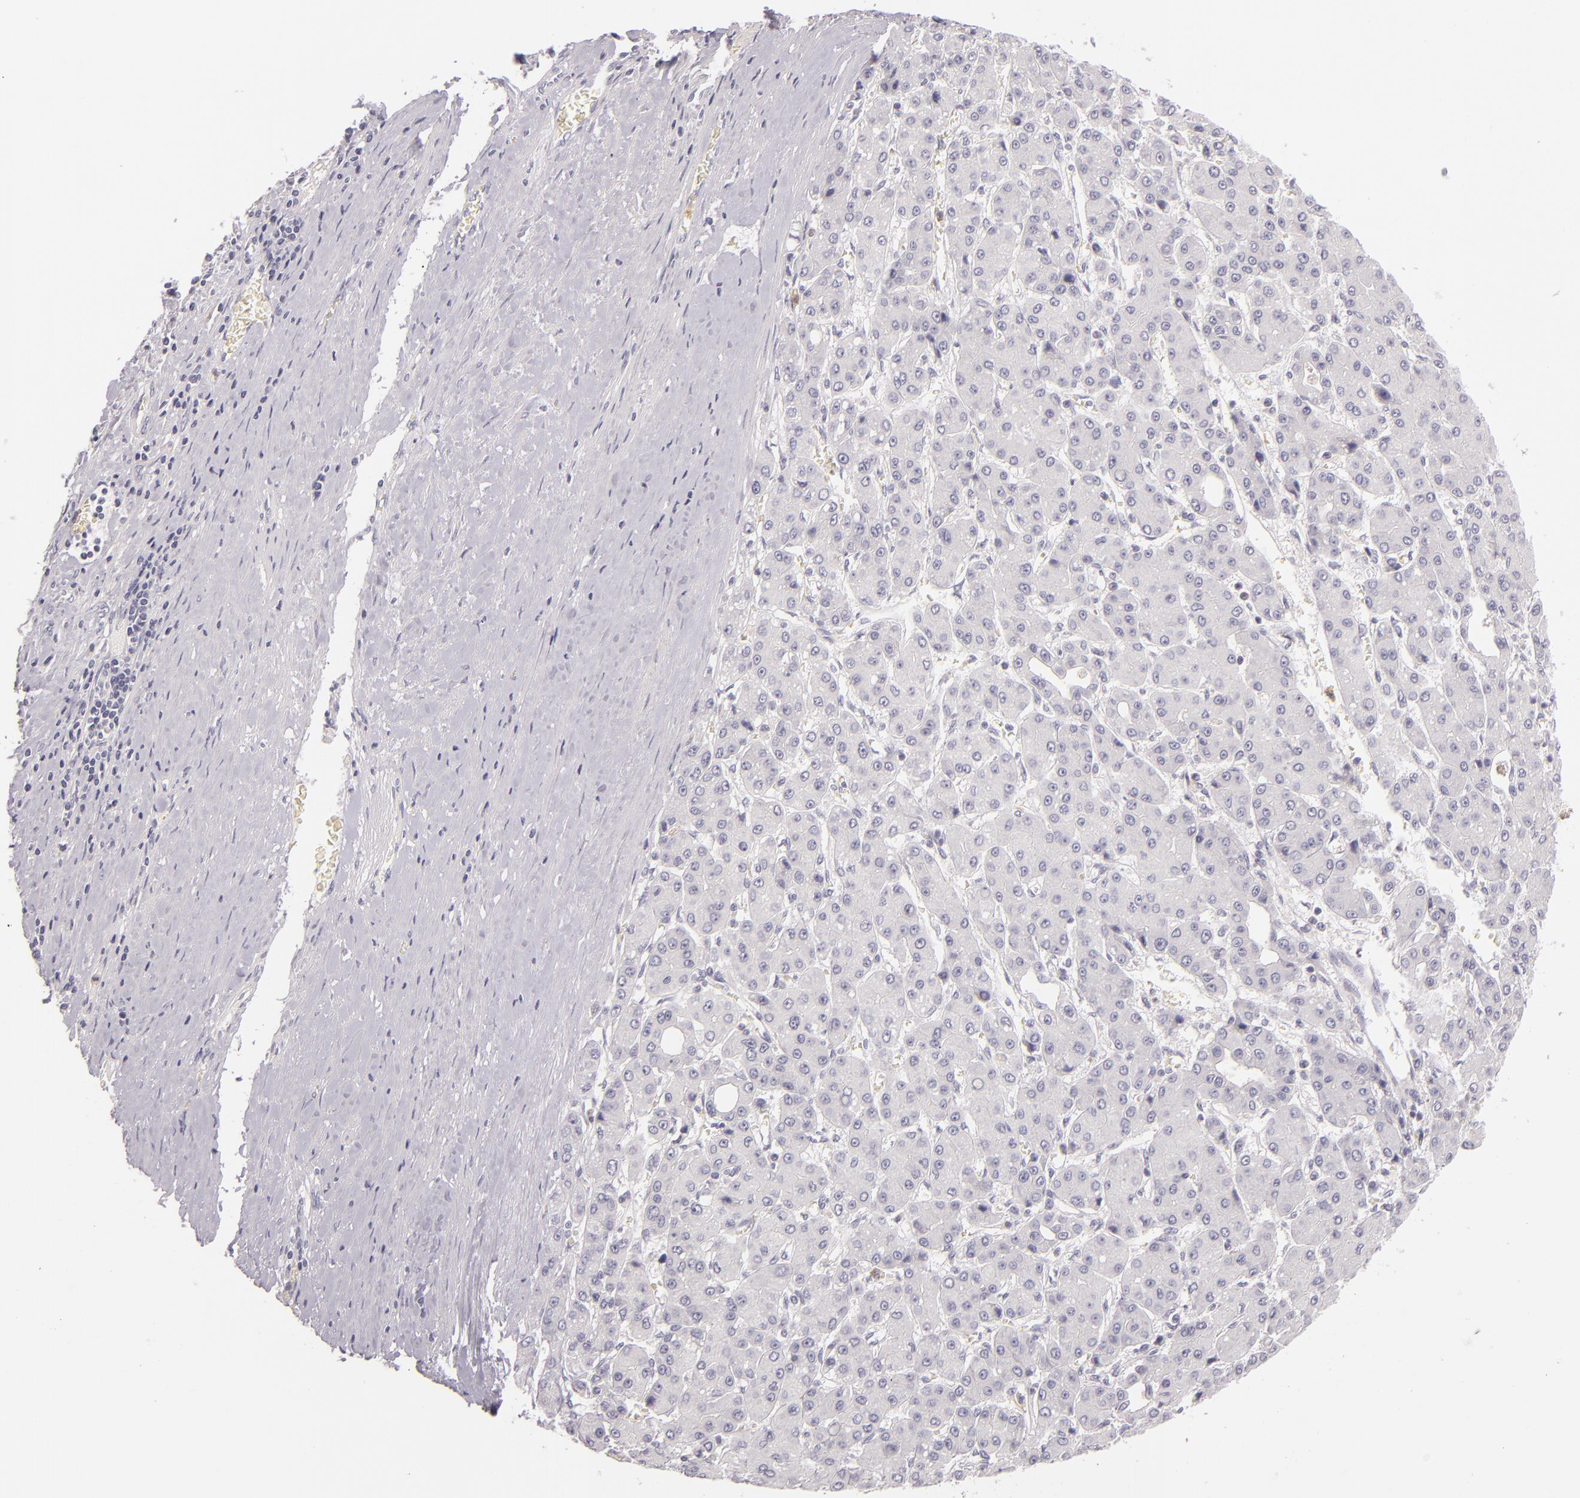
{"staining": {"intensity": "negative", "quantity": "none", "location": "none"}, "tissue": "liver cancer", "cell_type": "Tumor cells", "image_type": "cancer", "snomed": [{"axis": "morphology", "description": "Carcinoma, Hepatocellular, NOS"}, {"axis": "topography", "description": "Liver"}], "caption": "The micrograph displays no significant expression in tumor cells of liver cancer (hepatocellular carcinoma). The staining was performed using DAB to visualize the protein expression in brown, while the nuclei were stained in blue with hematoxylin (Magnification: 20x).", "gene": "FAM181A", "patient": {"sex": "male", "age": 69}}